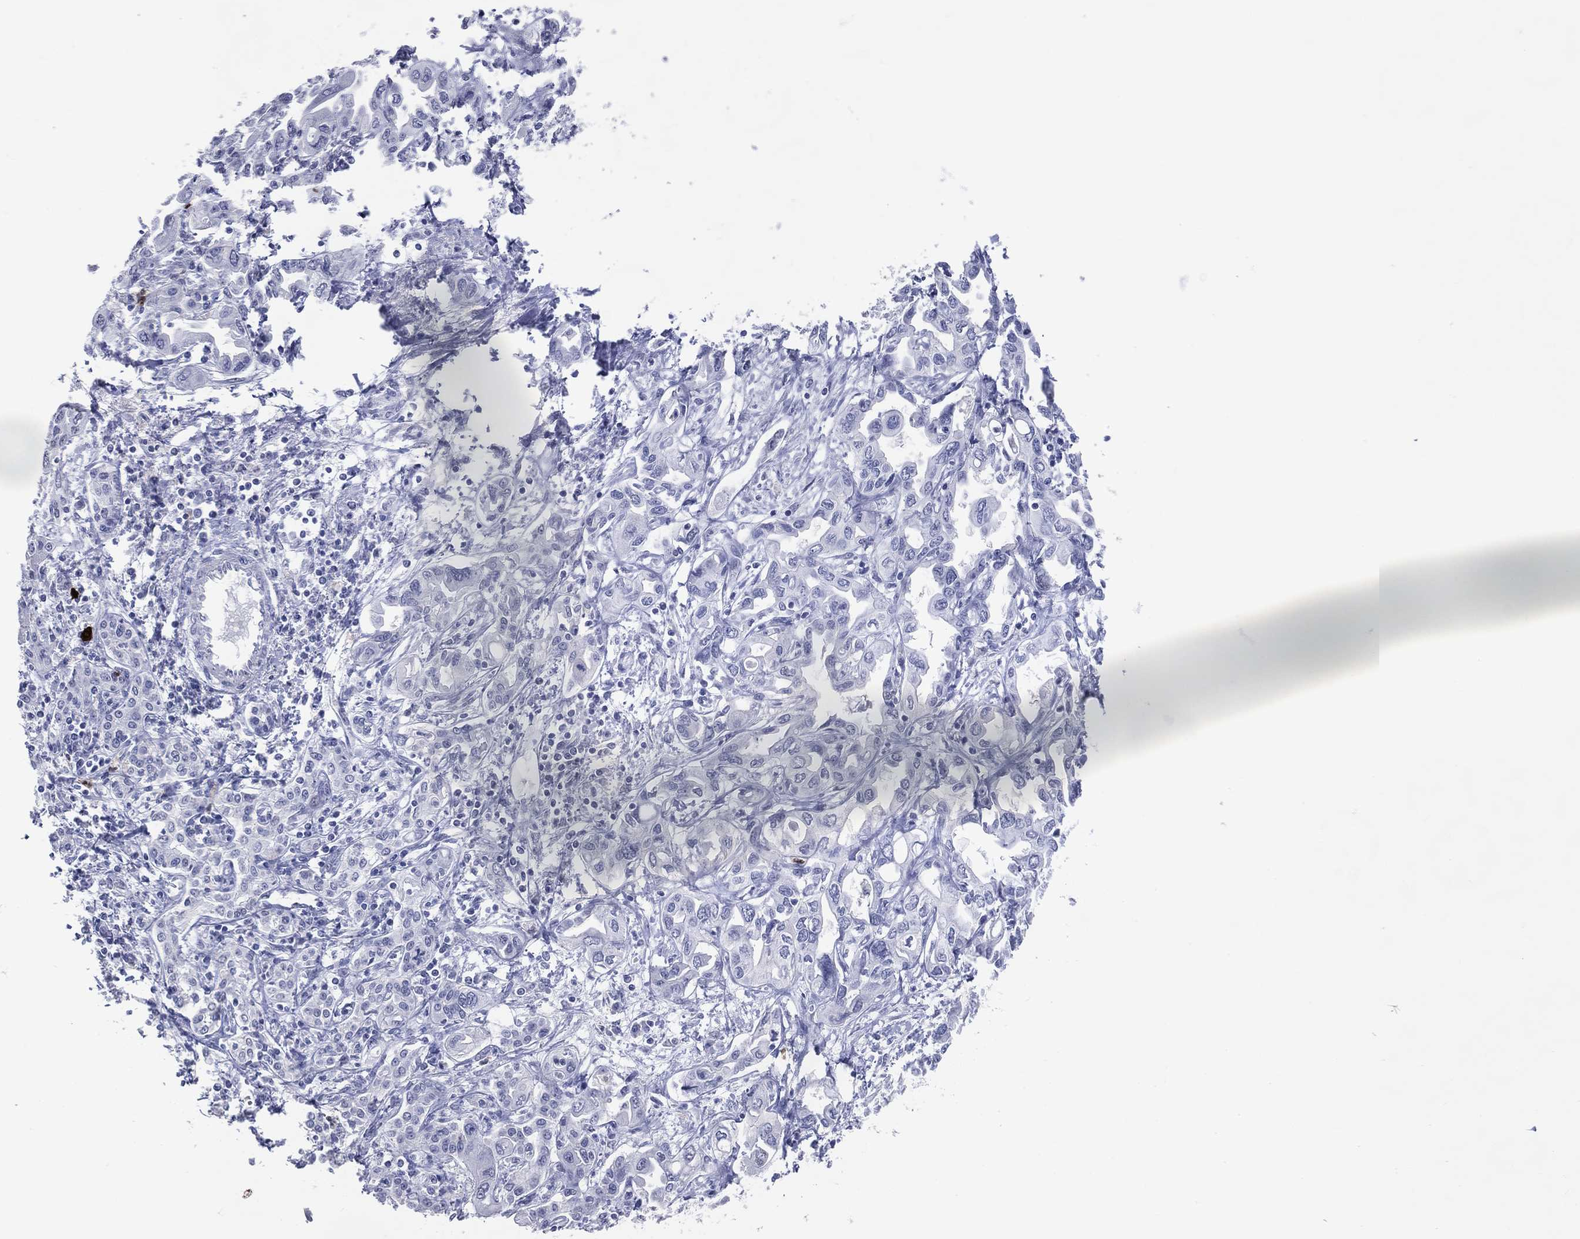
{"staining": {"intensity": "negative", "quantity": "none", "location": "none"}, "tissue": "liver cancer", "cell_type": "Tumor cells", "image_type": "cancer", "snomed": [{"axis": "morphology", "description": "Cholangiocarcinoma"}, {"axis": "topography", "description": "Liver"}], "caption": "The image shows no significant positivity in tumor cells of liver cancer. (DAB immunohistochemistry (IHC) visualized using brightfield microscopy, high magnification).", "gene": "CFAP58", "patient": {"sex": "female", "age": 64}}